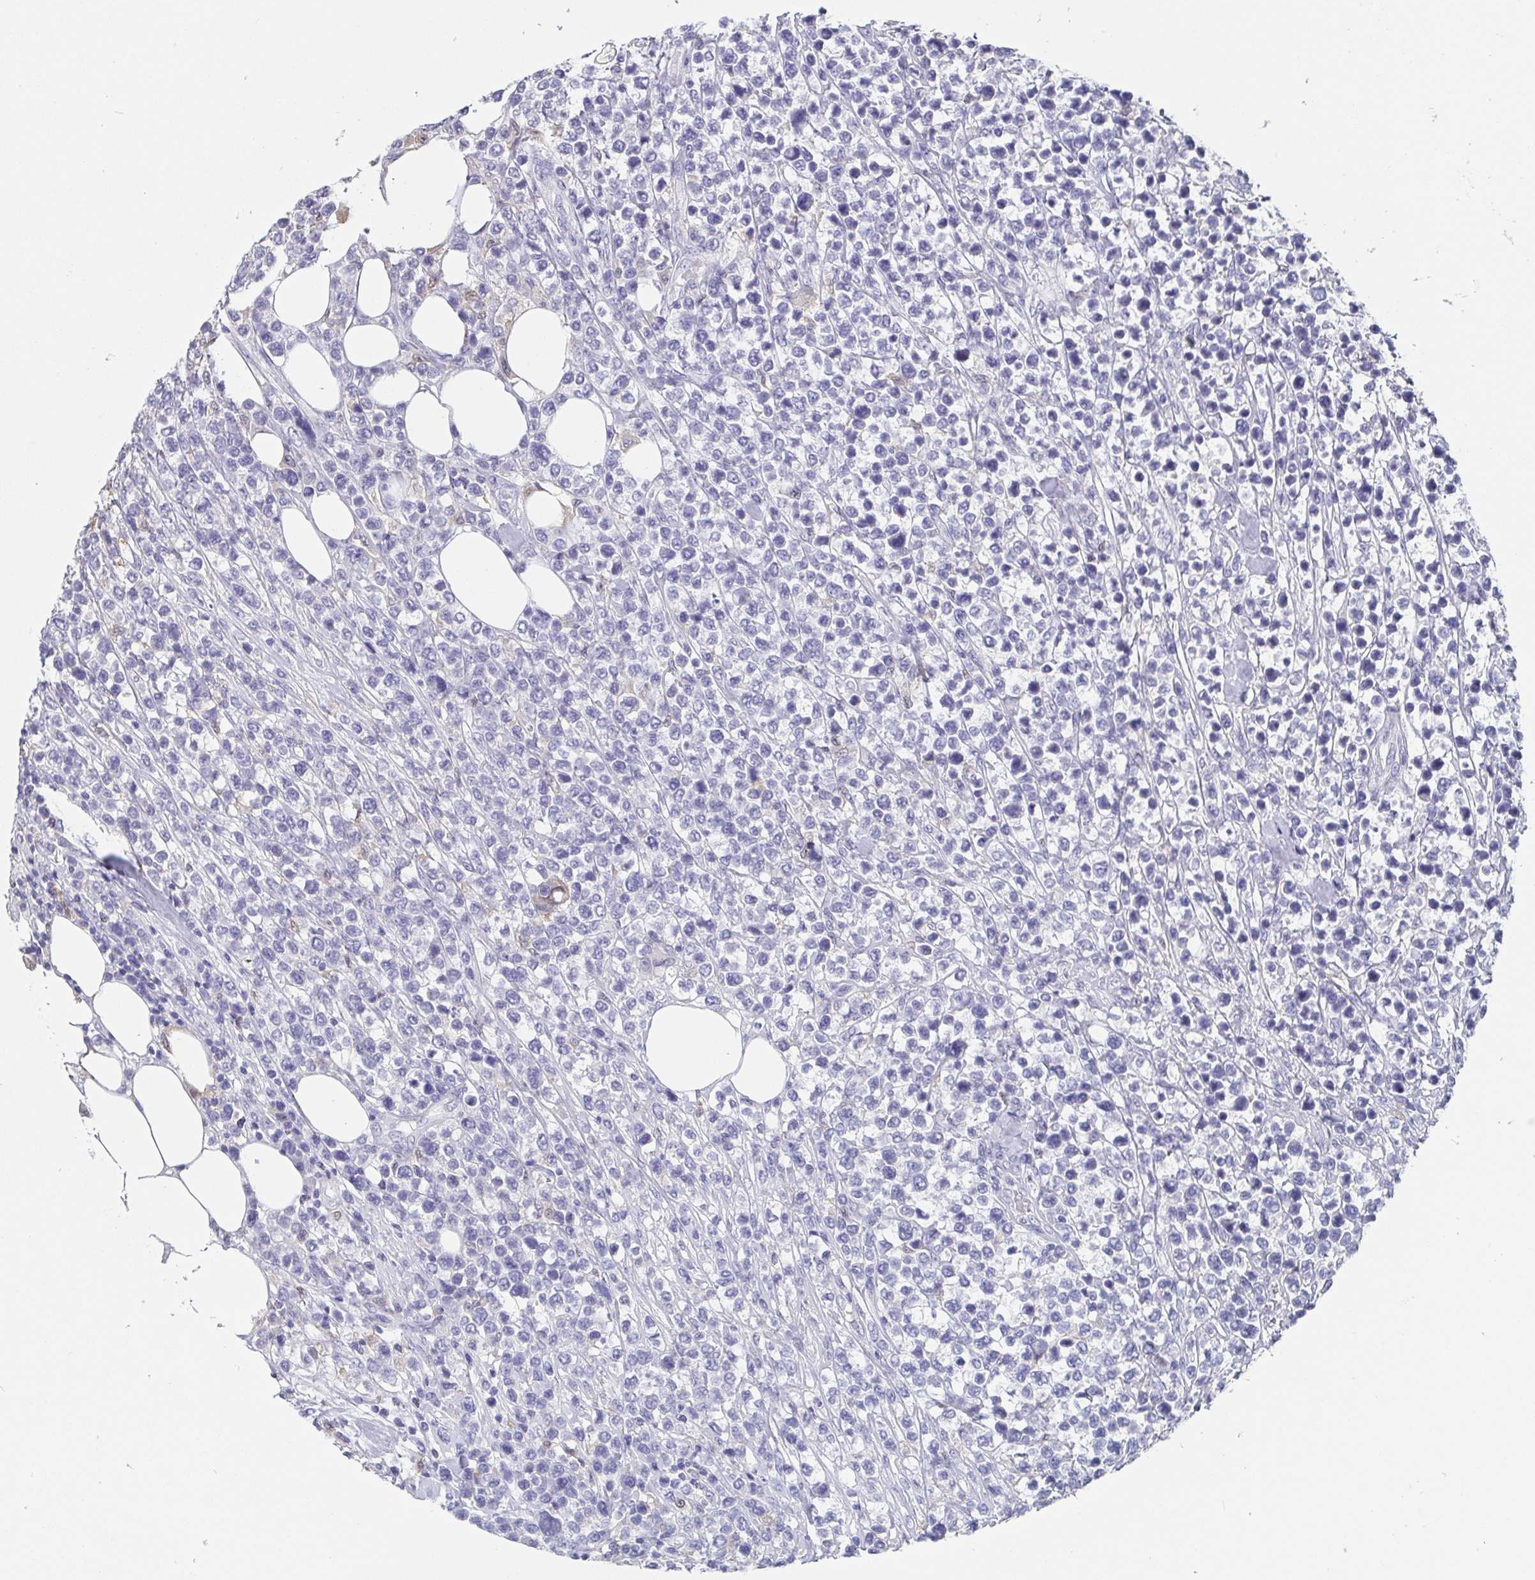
{"staining": {"intensity": "negative", "quantity": "none", "location": "none"}, "tissue": "lymphoma", "cell_type": "Tumor cells", "image_type": "cancer", "snomed": [{"axis": "morphology", "description": "Malignant lymphoma, non-Hodgkin's type, High grade"}, {"axis": "topography", "description": "Soft tissue"}], "caption": "The photomicrograph reveals no staining of tumor cells in lymphoma.", "gene": "IDH1", "patient": {"sex": "female", "age": 56}}